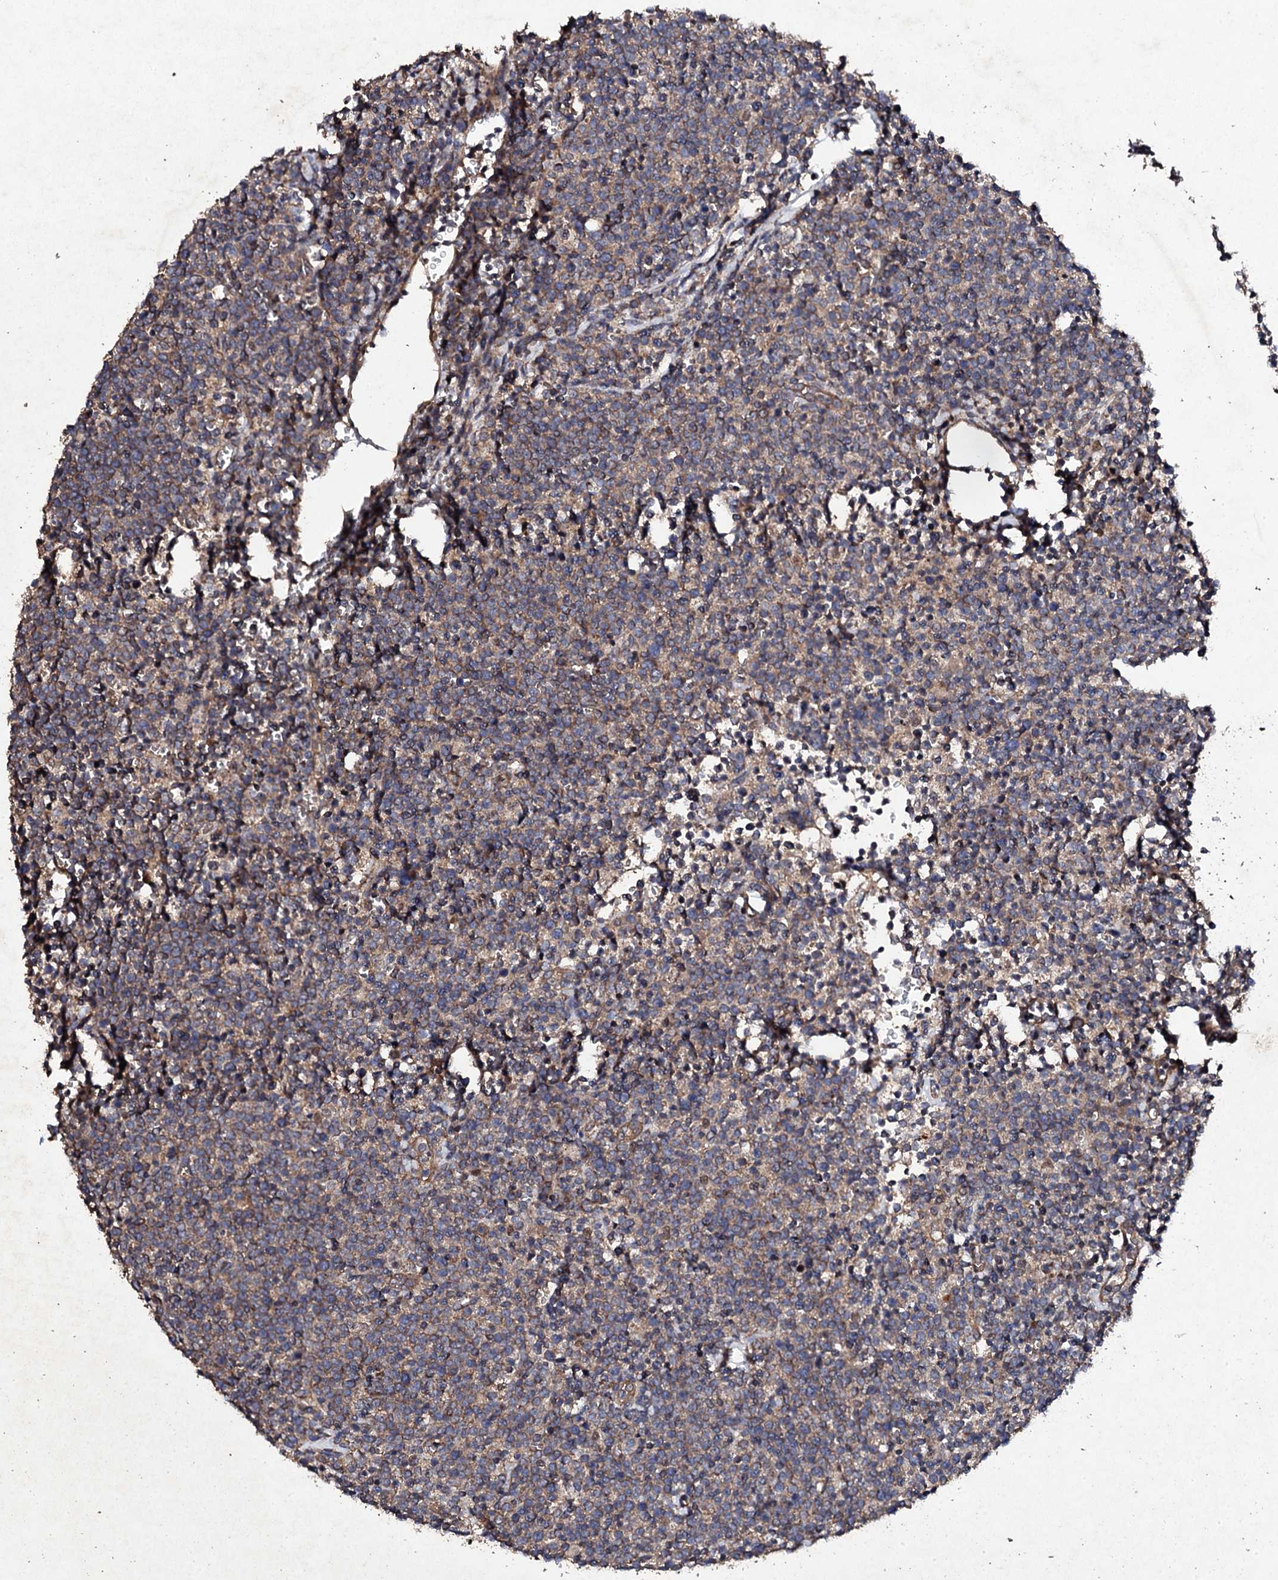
{"staining": {"intensity": "moderate", "quantity": ">75%", "location": "cytoplasmic/membranous"}, "tissue": "lymphoma", "cell_type": "Tumor cells", "image_type": "cancer", "snomed": [{"axis": "morphology", "description": "Malignant lymphoma, non-Hodgkin's type, High grade"}, {"axis": "topography", "description": "Lymph node"}], "caption": "Moderate cytoplasmic/membranous staining for a protein is identified in approximately >75% of tumor cells of lymphoma using immunohistochemistry (IHC).", "gene": "MOCOS", "patient": {"sex": "male", "age": 61}}